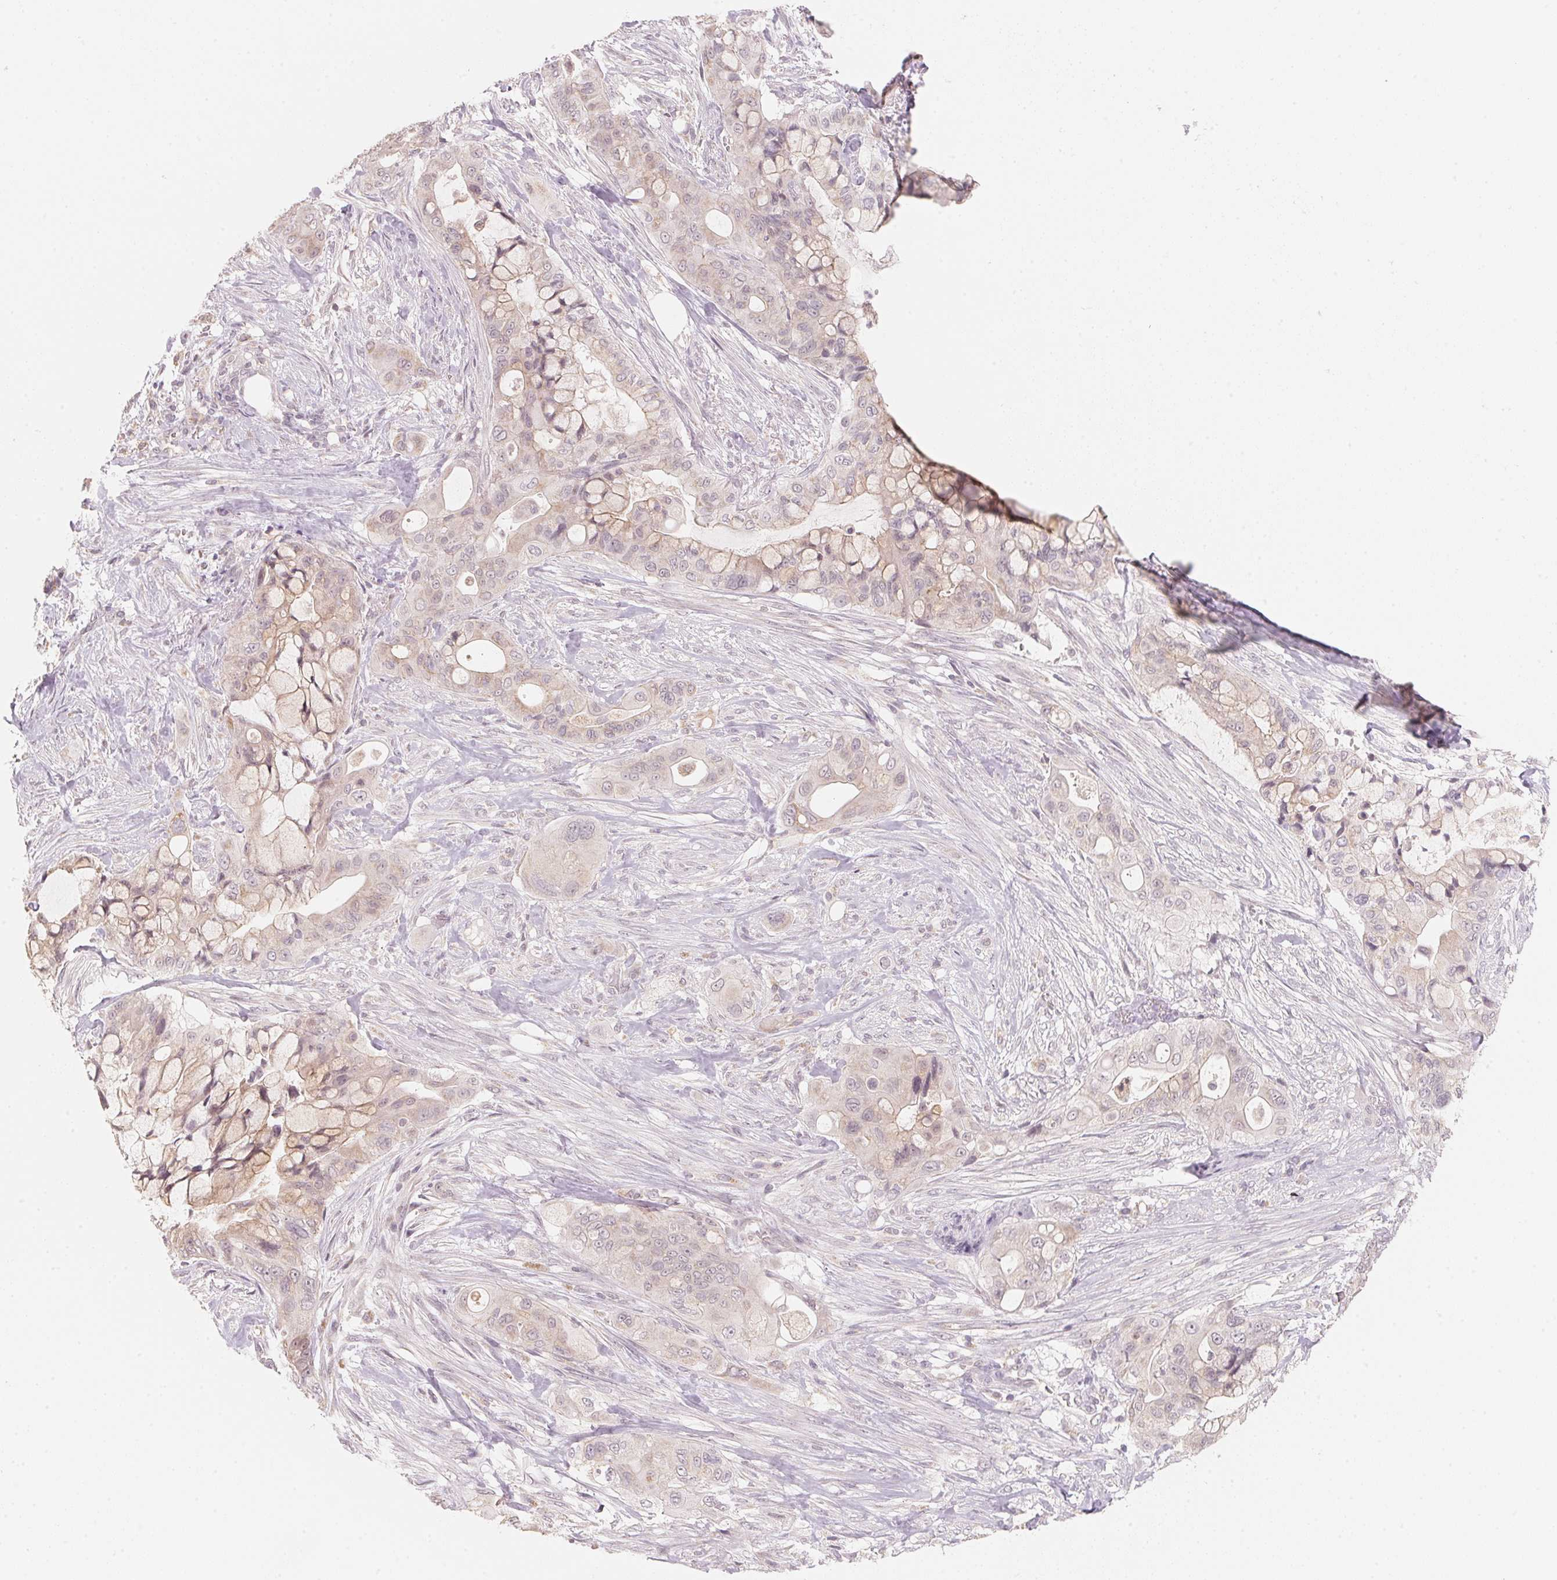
{"staining": {"intensity": "weak", "quantity": "25%-75%", "location": "cytoplasmic/membranous"}, "tissue": "pancreatic cancer", "cell_type": "Tumor cells", "image_type": "cancer", "snomed": [{"axis": "morphology", "description": "Adenocarcinoma, NOS"}, {"axis": "topography", "description": "Pancreas"}], "caption": "Immunohistochemical staining of pancreatic adenocarcinoma shows low levels of weak cytoplasmic/membranous protein positivity in approximately 25%-75% of tumor cells.", "gene": "ANKRD31", "patient": {"sex": "male", "age": 71}}